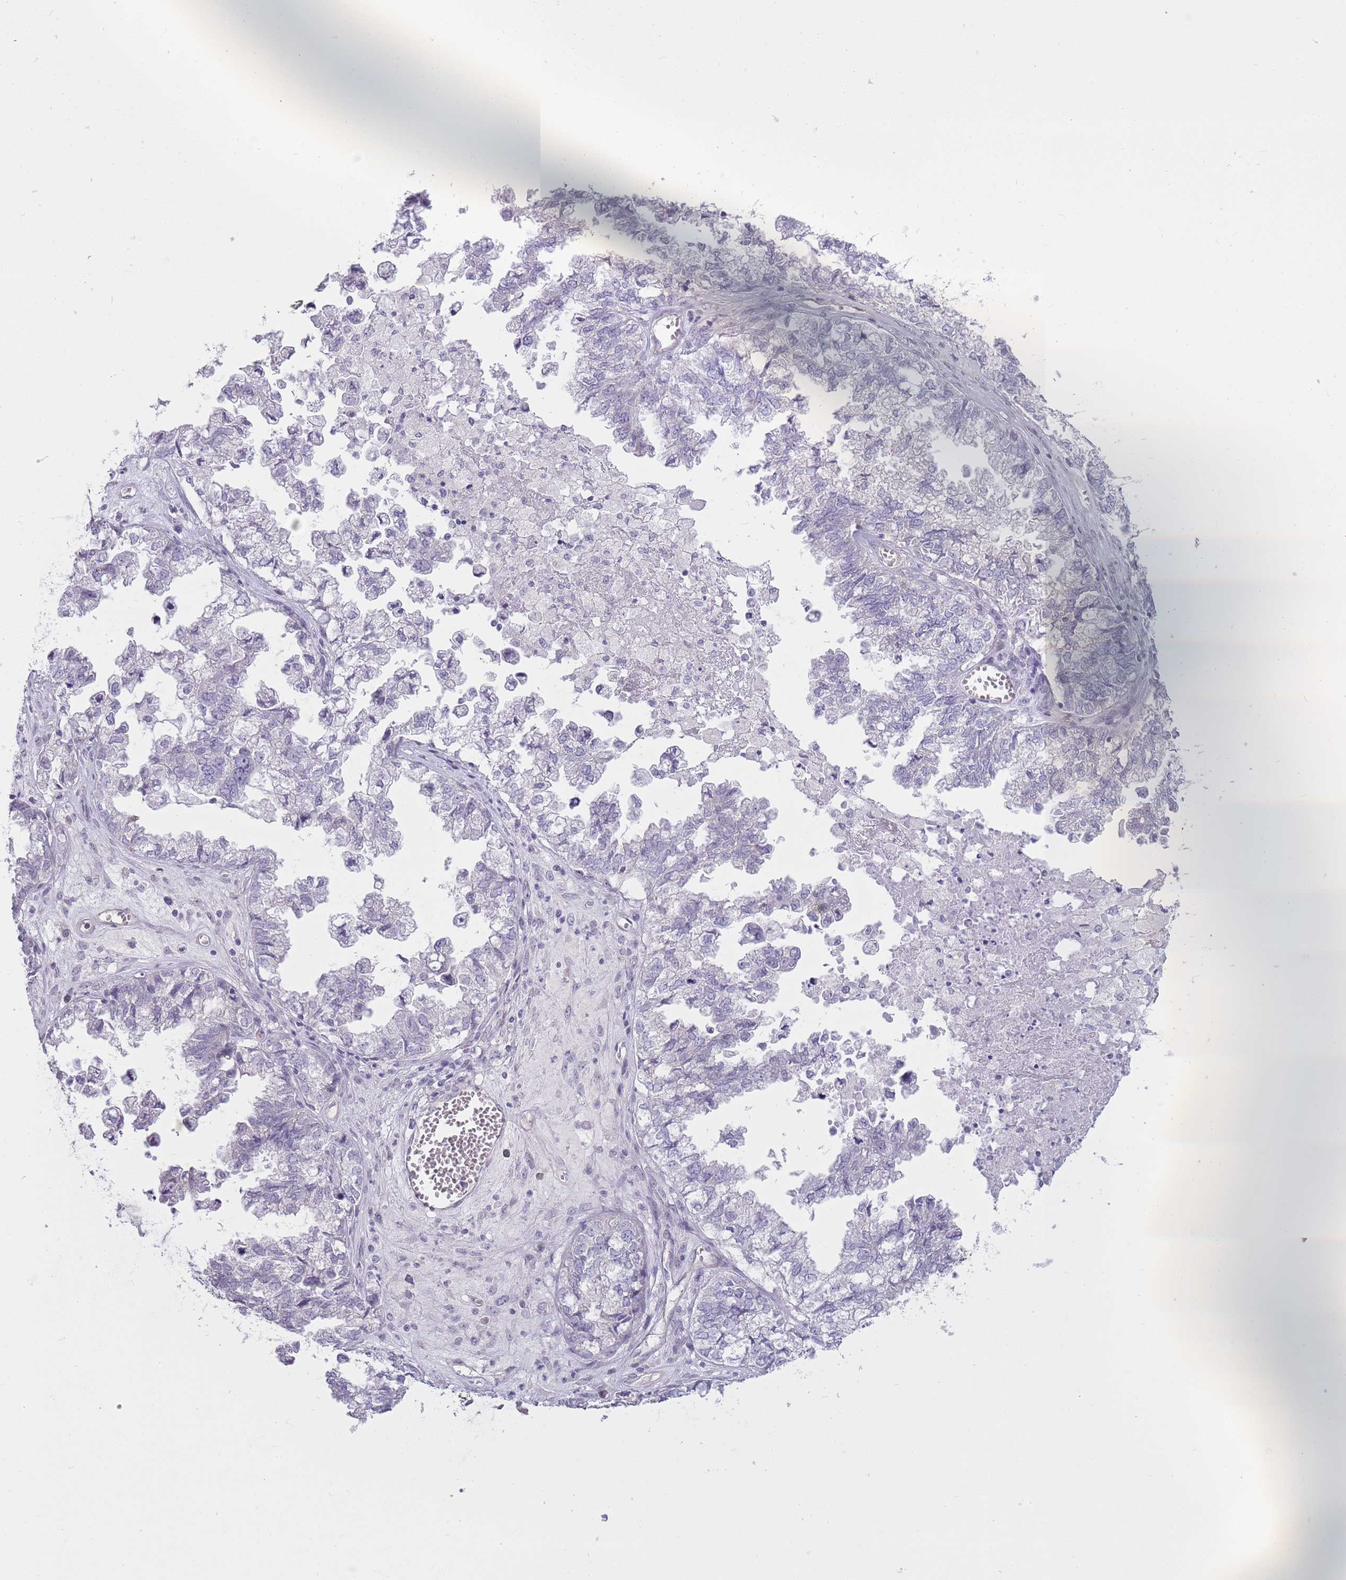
{"staining": {"intensity": "negative", "quantity": "none", "location": "none"}, "tissue": "ovarian cancer", "cell_type": "Tumor cells", "image_type": "cancer", "snomed": [{"axis": "morphology", "description": "Cystadenocarcinoma, mucinous, NOS"}, {"axis": "topography", "description": "Ovary"}], "caption": "A micrograph of ovarian cancer stained for a protein displays no brown staining in tumor cells.", "gene": "PGRMC2", "patient": {"sex": "female", "age": 72}}